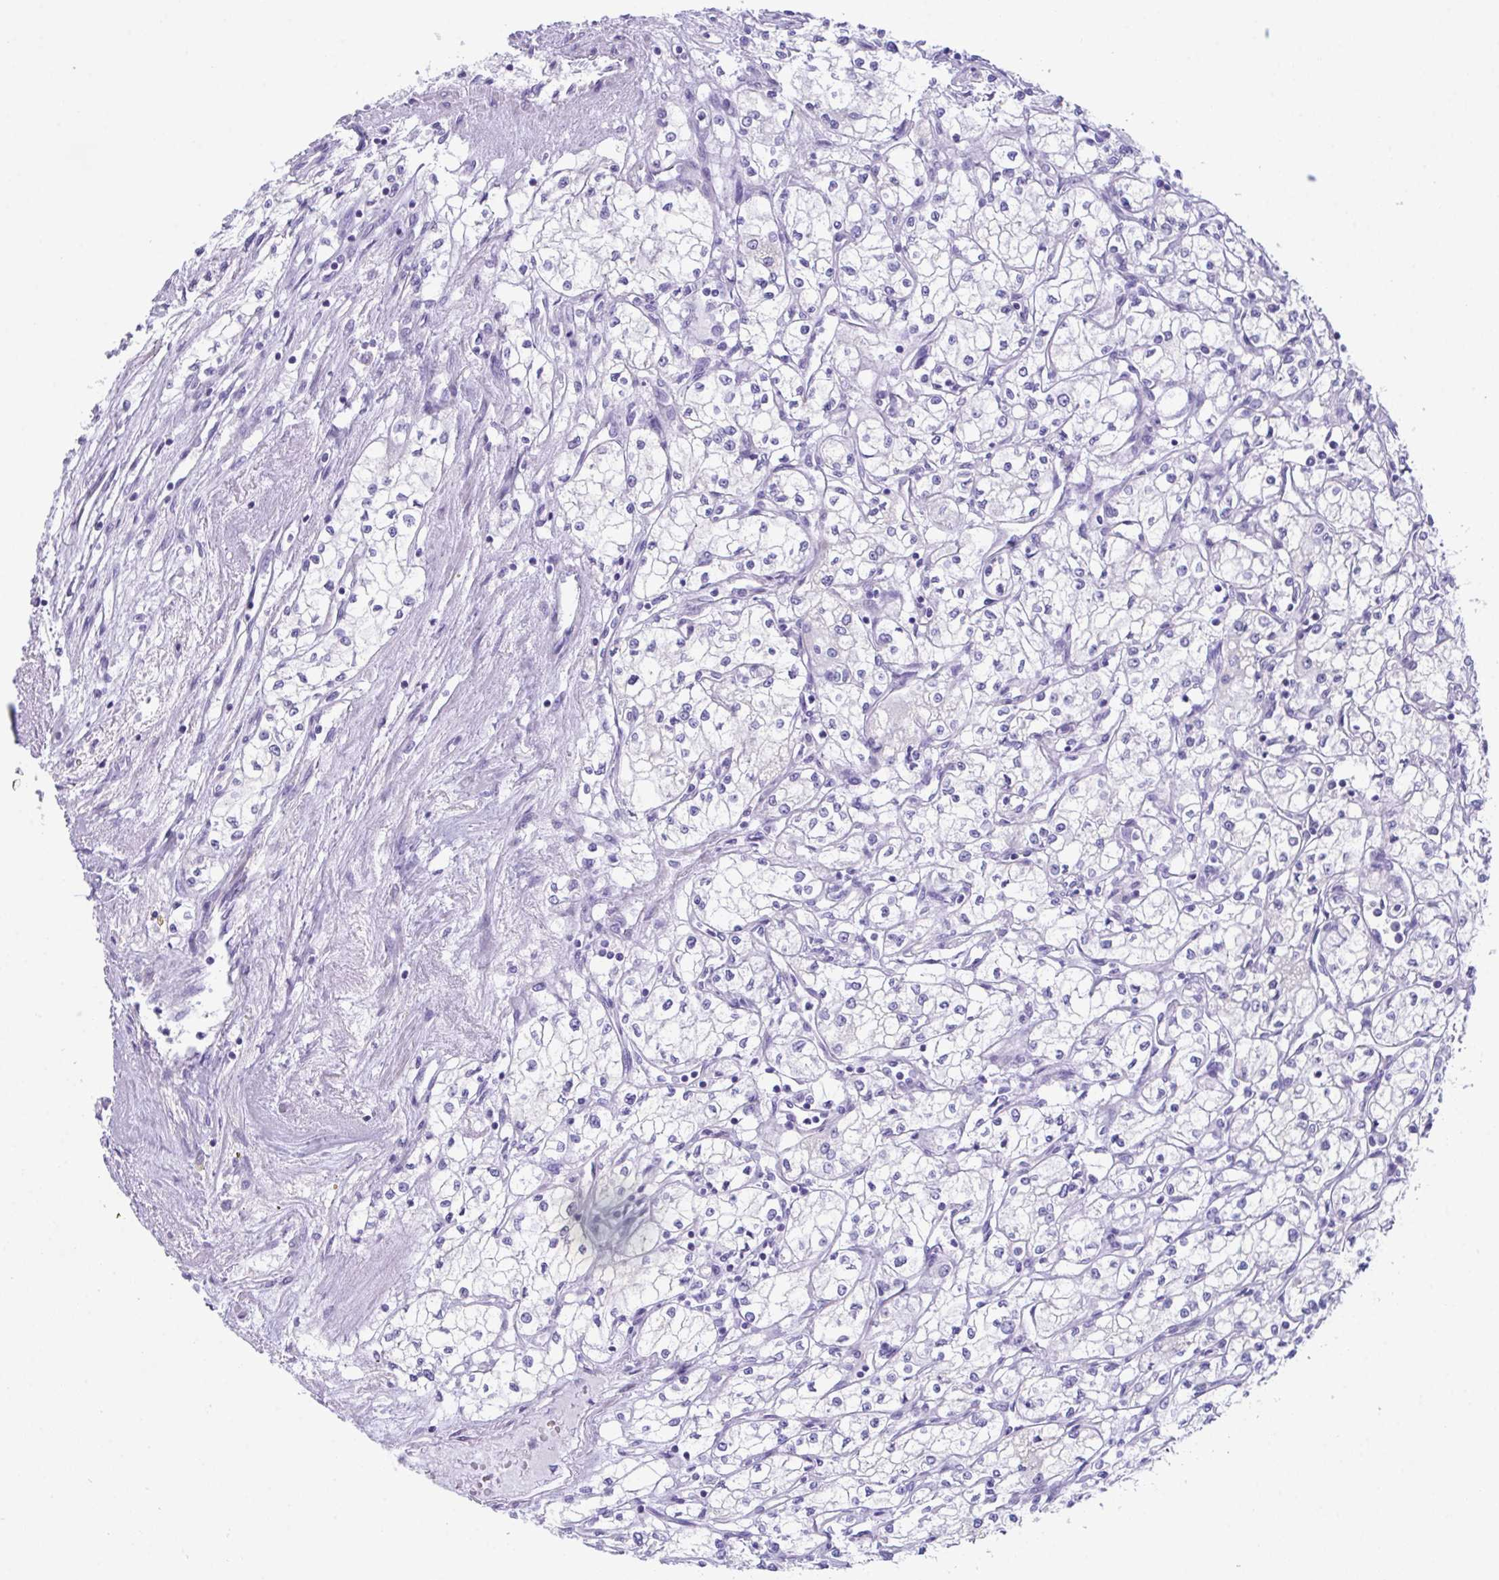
{"staining": {"intensity": "negative", "quantity": "none", "location": "none"}, "tissue": "renal cancer", "cell_type": "Tumor cells", "image_type": "cancer", "snomed": [{"axis": "morphology", "description": "Adenocarcinoma, NOS"}, {"axis": "topography", "description": "Kidney"}], "caption": "The image displays no staining of tumor cells in renal cancer (adenocarcinoma).", "gene": "TMEM106B", "patient": {"sex": "male", "age": 59}}